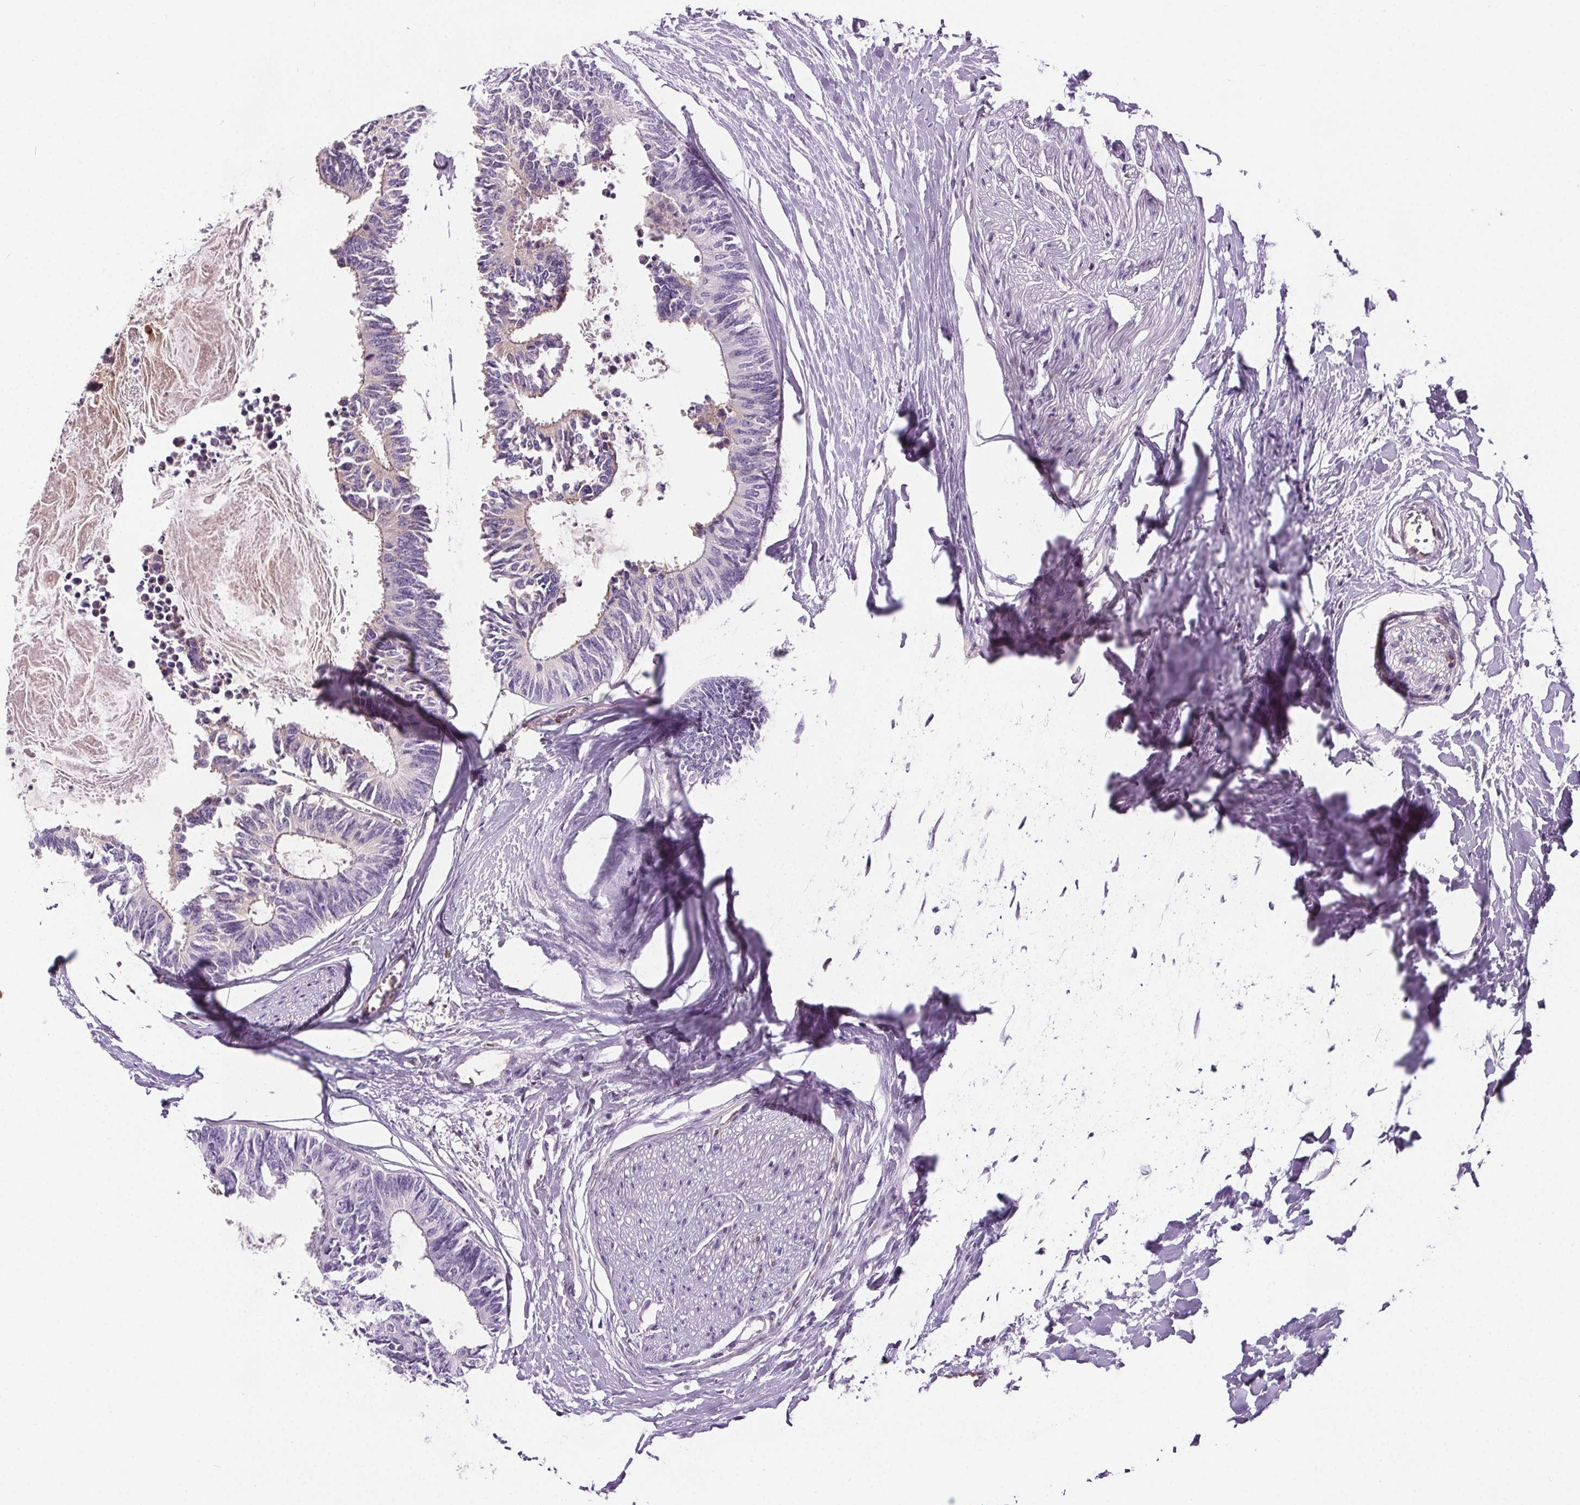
{"staining": {"intensity": "negative", "quantity": "none", "location": "none"}, "tissue": "colorectal cancer", "cell_type": "Tumor cells", "image_type": "cancer", "snomed": [{"axis": "morphology", "description": "Adenocarcinoma, NOS"}, {"axis": "topography", "description": "Colon"}, {"axis": "topography", "description": "Rectum"}], "caption": "Tumor cells show no significant staining in colorectal adenocarcinoma.", "gene": "CD5L", "patient": {"sex": "male", "age": 57}}